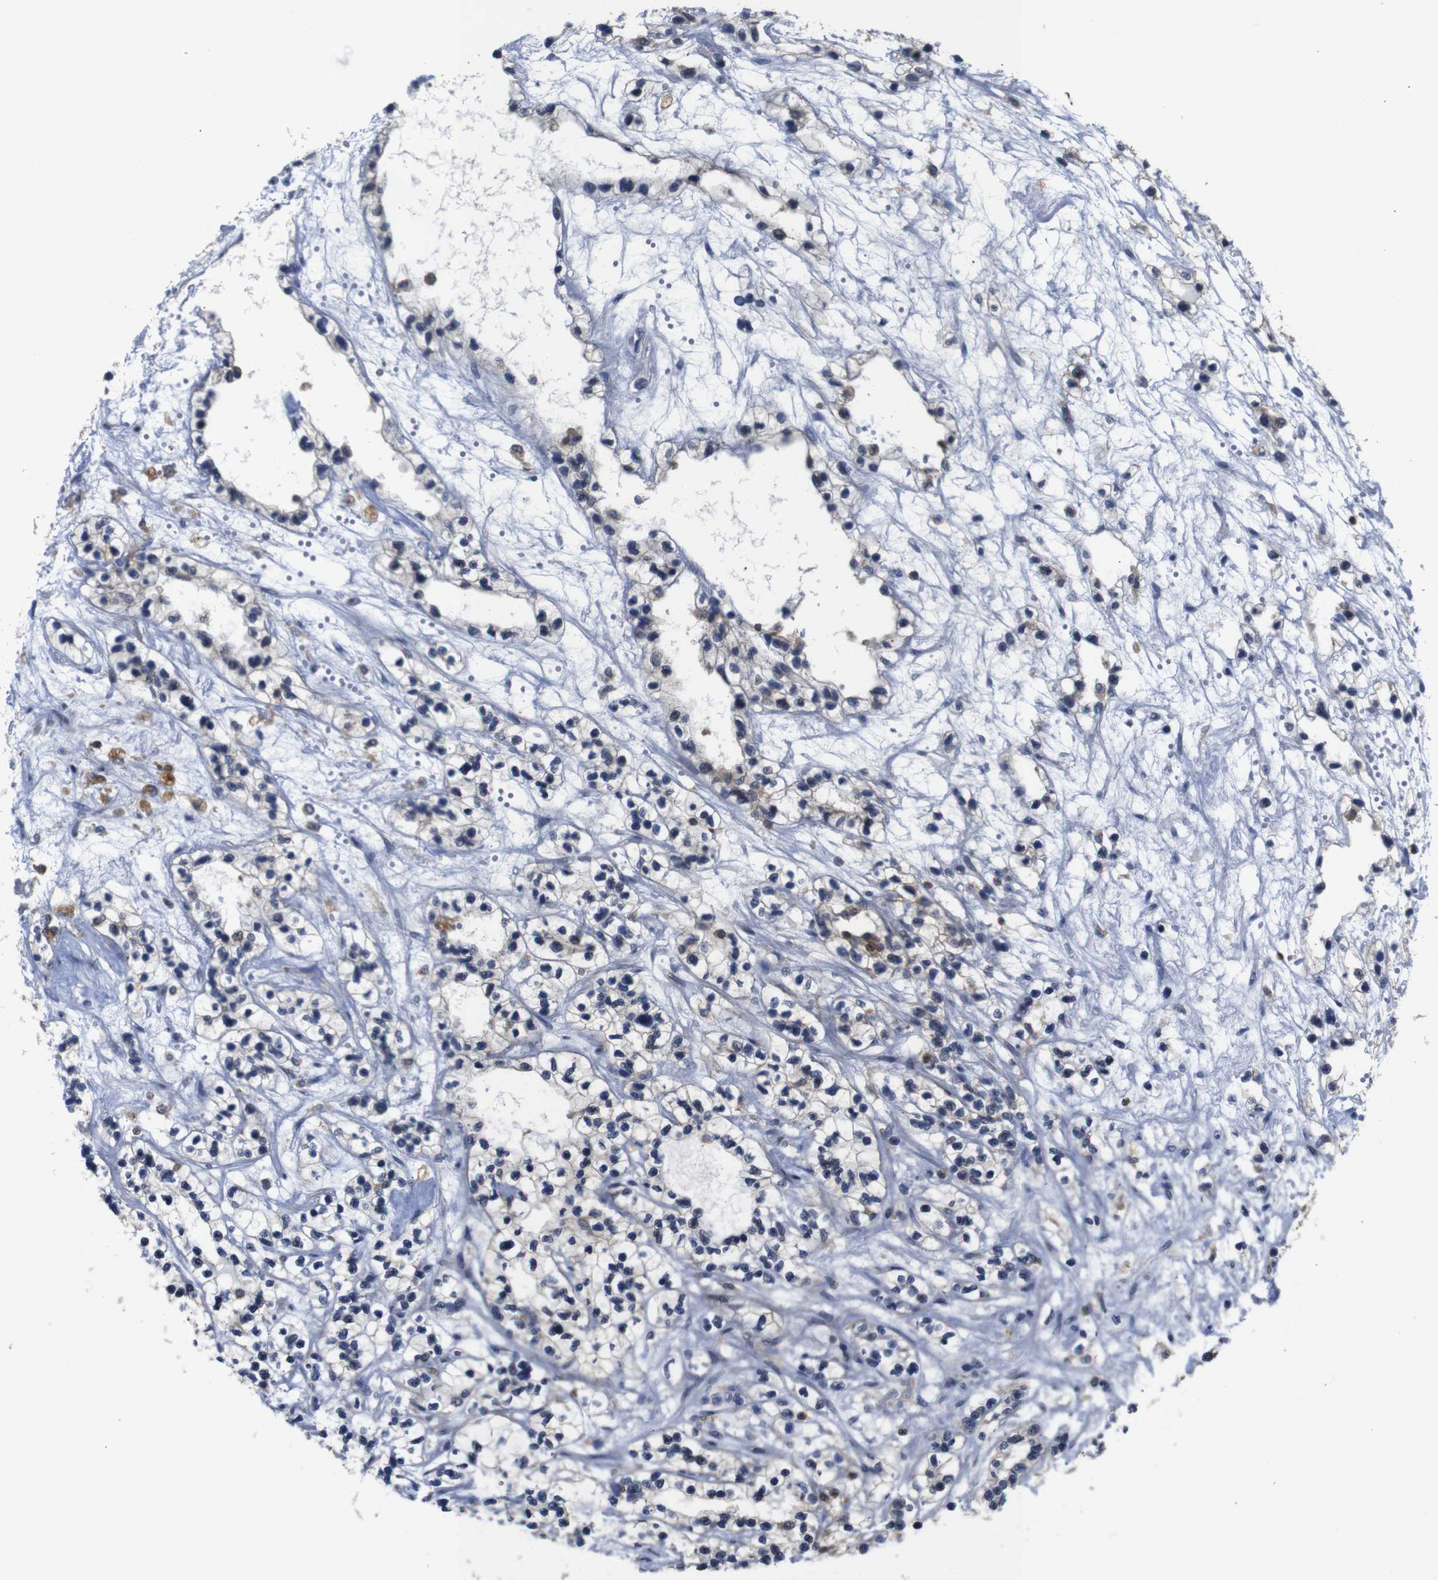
{"staining": {"intensity": "negative", "quantity": "none", "location": "none"}, "tissue": "renal cancer", "cell_type": "Tumor cells", "image_type": "cancer", "snomed": [{"axis": "morphology", "description": "Adenocarcinoma, NOS"}, {"axis": "topography", "description": "Kidney"}], "caption": "An IHC image of renal adenocarcinoma is shown. There is no staining in tumor cells of renal adenocarcinoma. (DAB immunohistochemistry (IHC) visualized using brightfield microscopy, high magnification).", "gene": "BRWD3", "patient": {"sex": "female", "age": 57}}